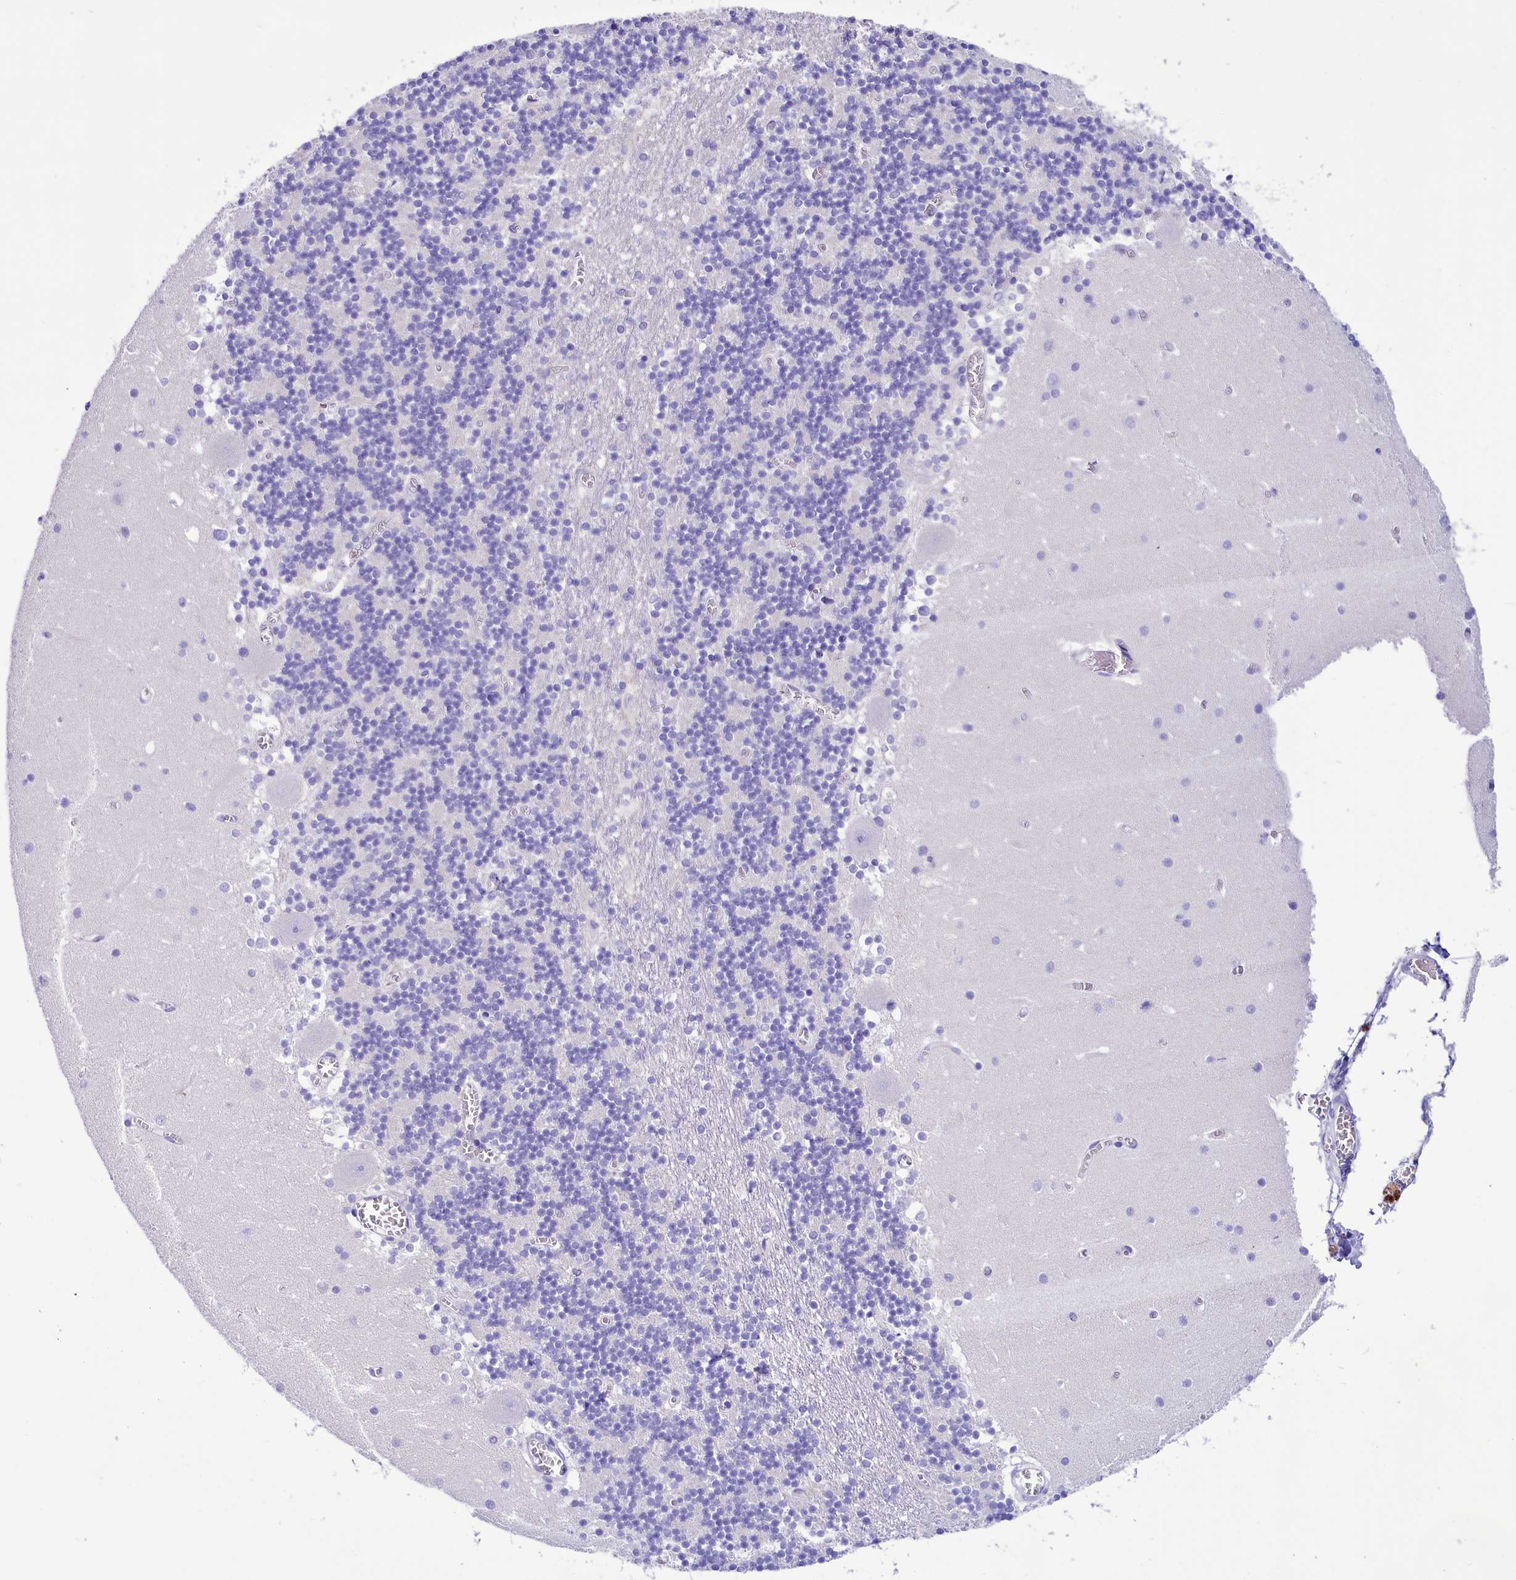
{"staining": {"intensity": "negative", "quantity": "none", "location": "none"}, "tissue": "cerebellum", "cell_type": "Cells in granular layer", "image_type": "normal", "snomed": [{"axis": "morphology", "description": "Normal tissue, NOS"}, {"axis": "topography", "description": "Cerebellum"}], "caption": "IHC image of normal cerebellum stained for a protein (brown), which reveals no staining in cells in granular layer.", "gene": "TTC36", "patient": {"sex": "female", "age": 28}}